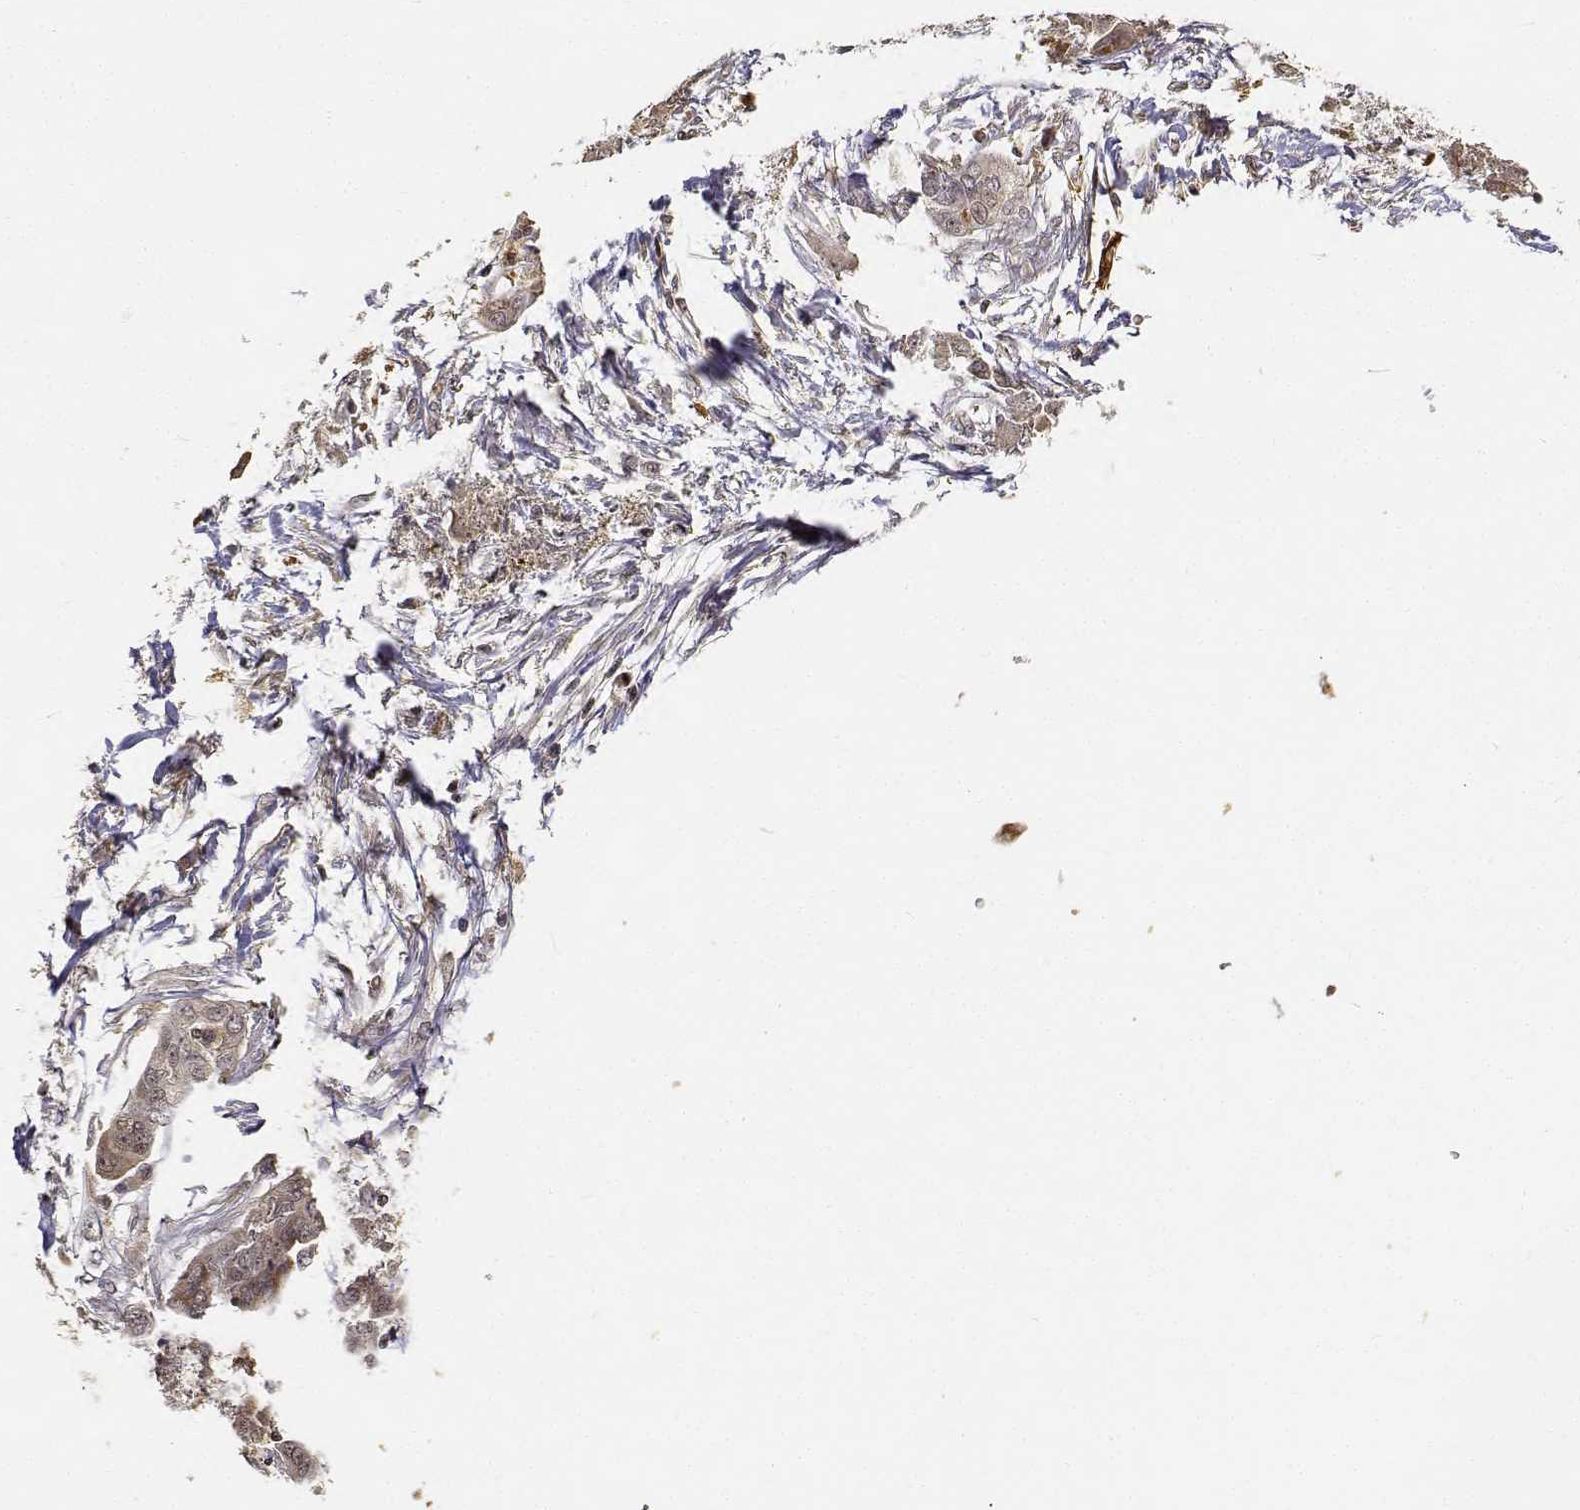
{"staining": {"intensity": "weak", "quantity": ">75%", "location": "cytoplasmic/membranous"}, "tissue": "ovarian cancer", "cell_type": "Tumor cells", "image_type": "cancer", "snomed": [{"axis": "morphology", "description": "Cystadenocarcinoma, serous, NOS"}, {"axis": "topography", "description": "Ovary"}], "caption": "Weak cytoplasmic/membranous expression is identified in about >75% of tumor cells in ovarian serous cystadenocarcinoma. Using DAB (3,3'-diaminobenzidine) (brown) and hematoxylin (blue) stains, captured at high magnification using brightfield microscopy.", "gene": "PCID2", "patient": {"sex": "female", "age": 59}}